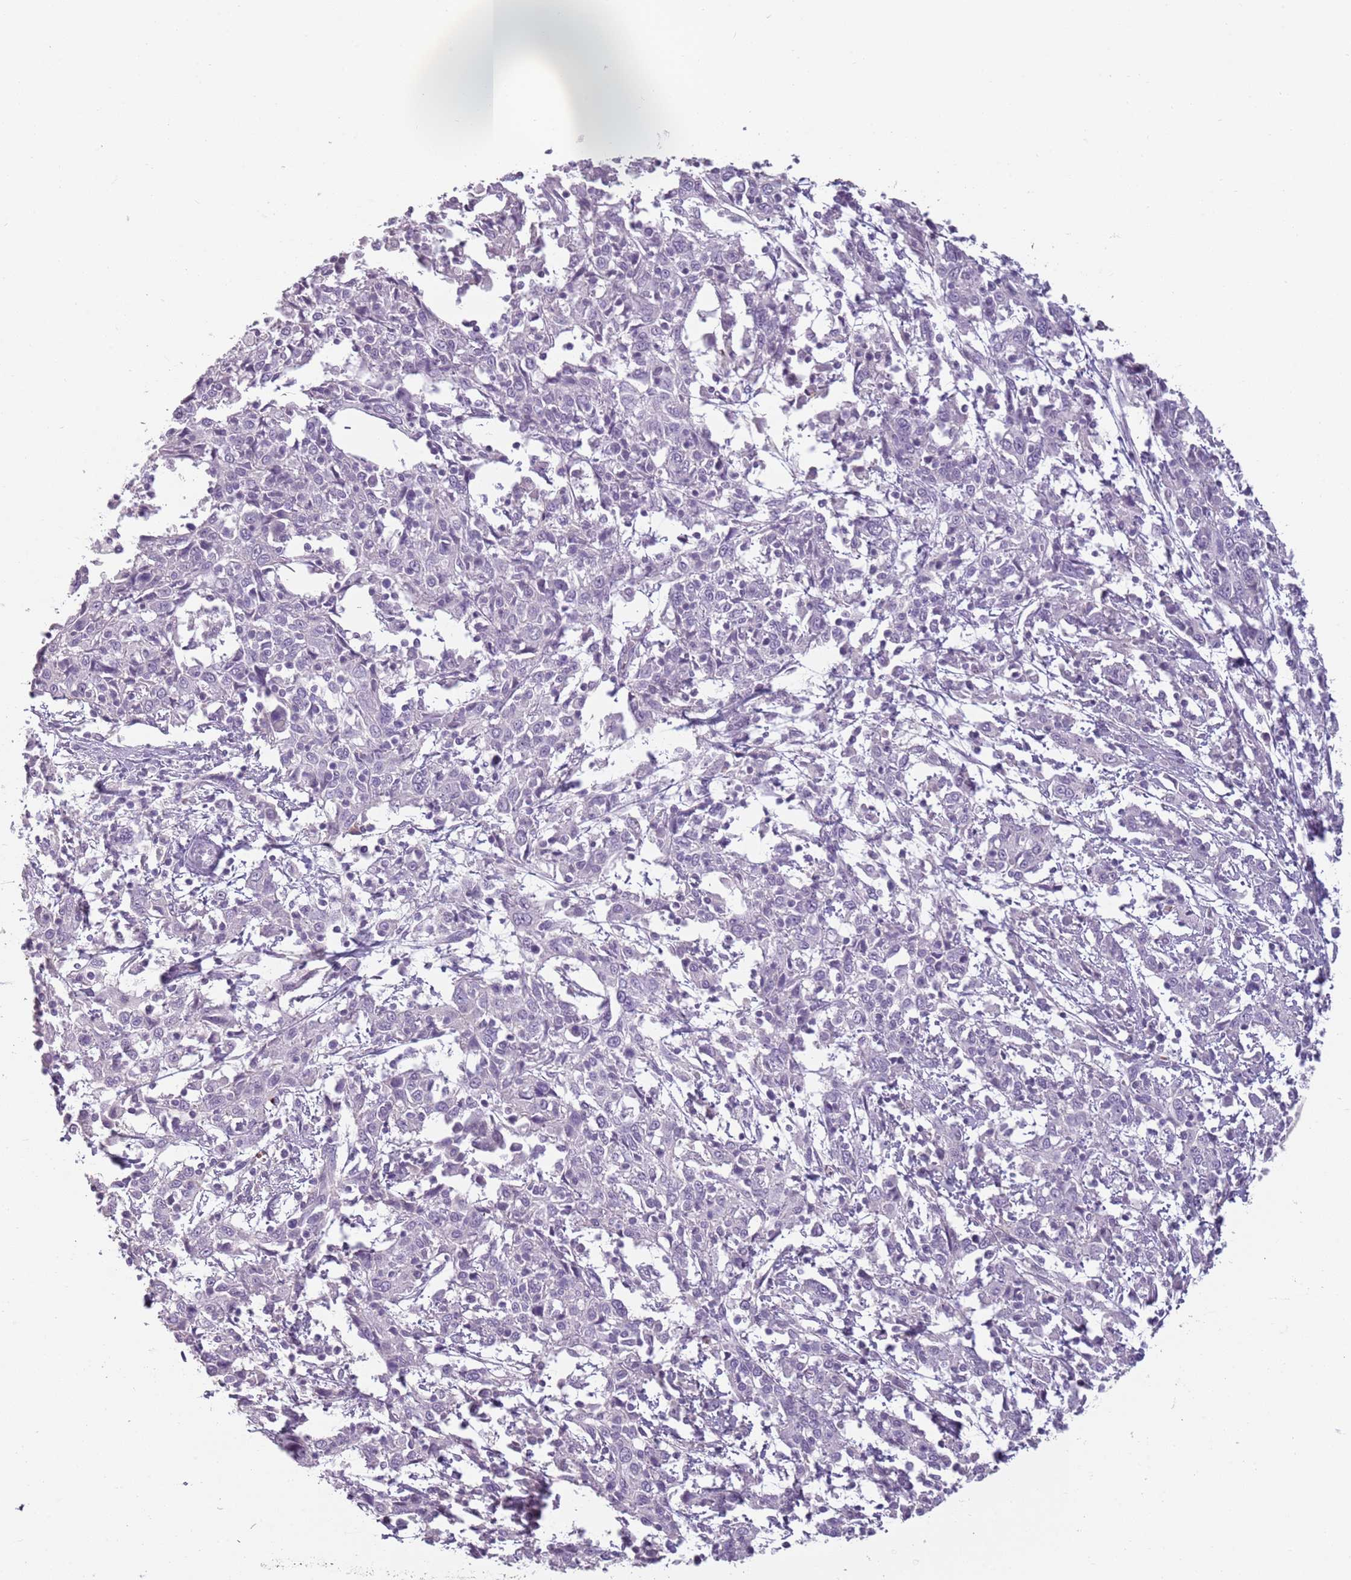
{"staining": {"intensity": "negative", "quantity": "none", "location": "none"}, "tissue": "cervical cancer", "cell_type": "Tumor cells", "image_type": "cancer", "snomed": [{"axis": "morphology", "description": "Squamous cell carcinoma, NOS"}, {"axis": "topography", "description": "Cervix"}], "caption": "The immunohistochemistry (IHC) histopathology image has no significant expression in tumor cells of squamous cell carcinoma (cervical) tissue.", "gene": "PIEZO1", "patient": {"sex": "female", "age": 46}}